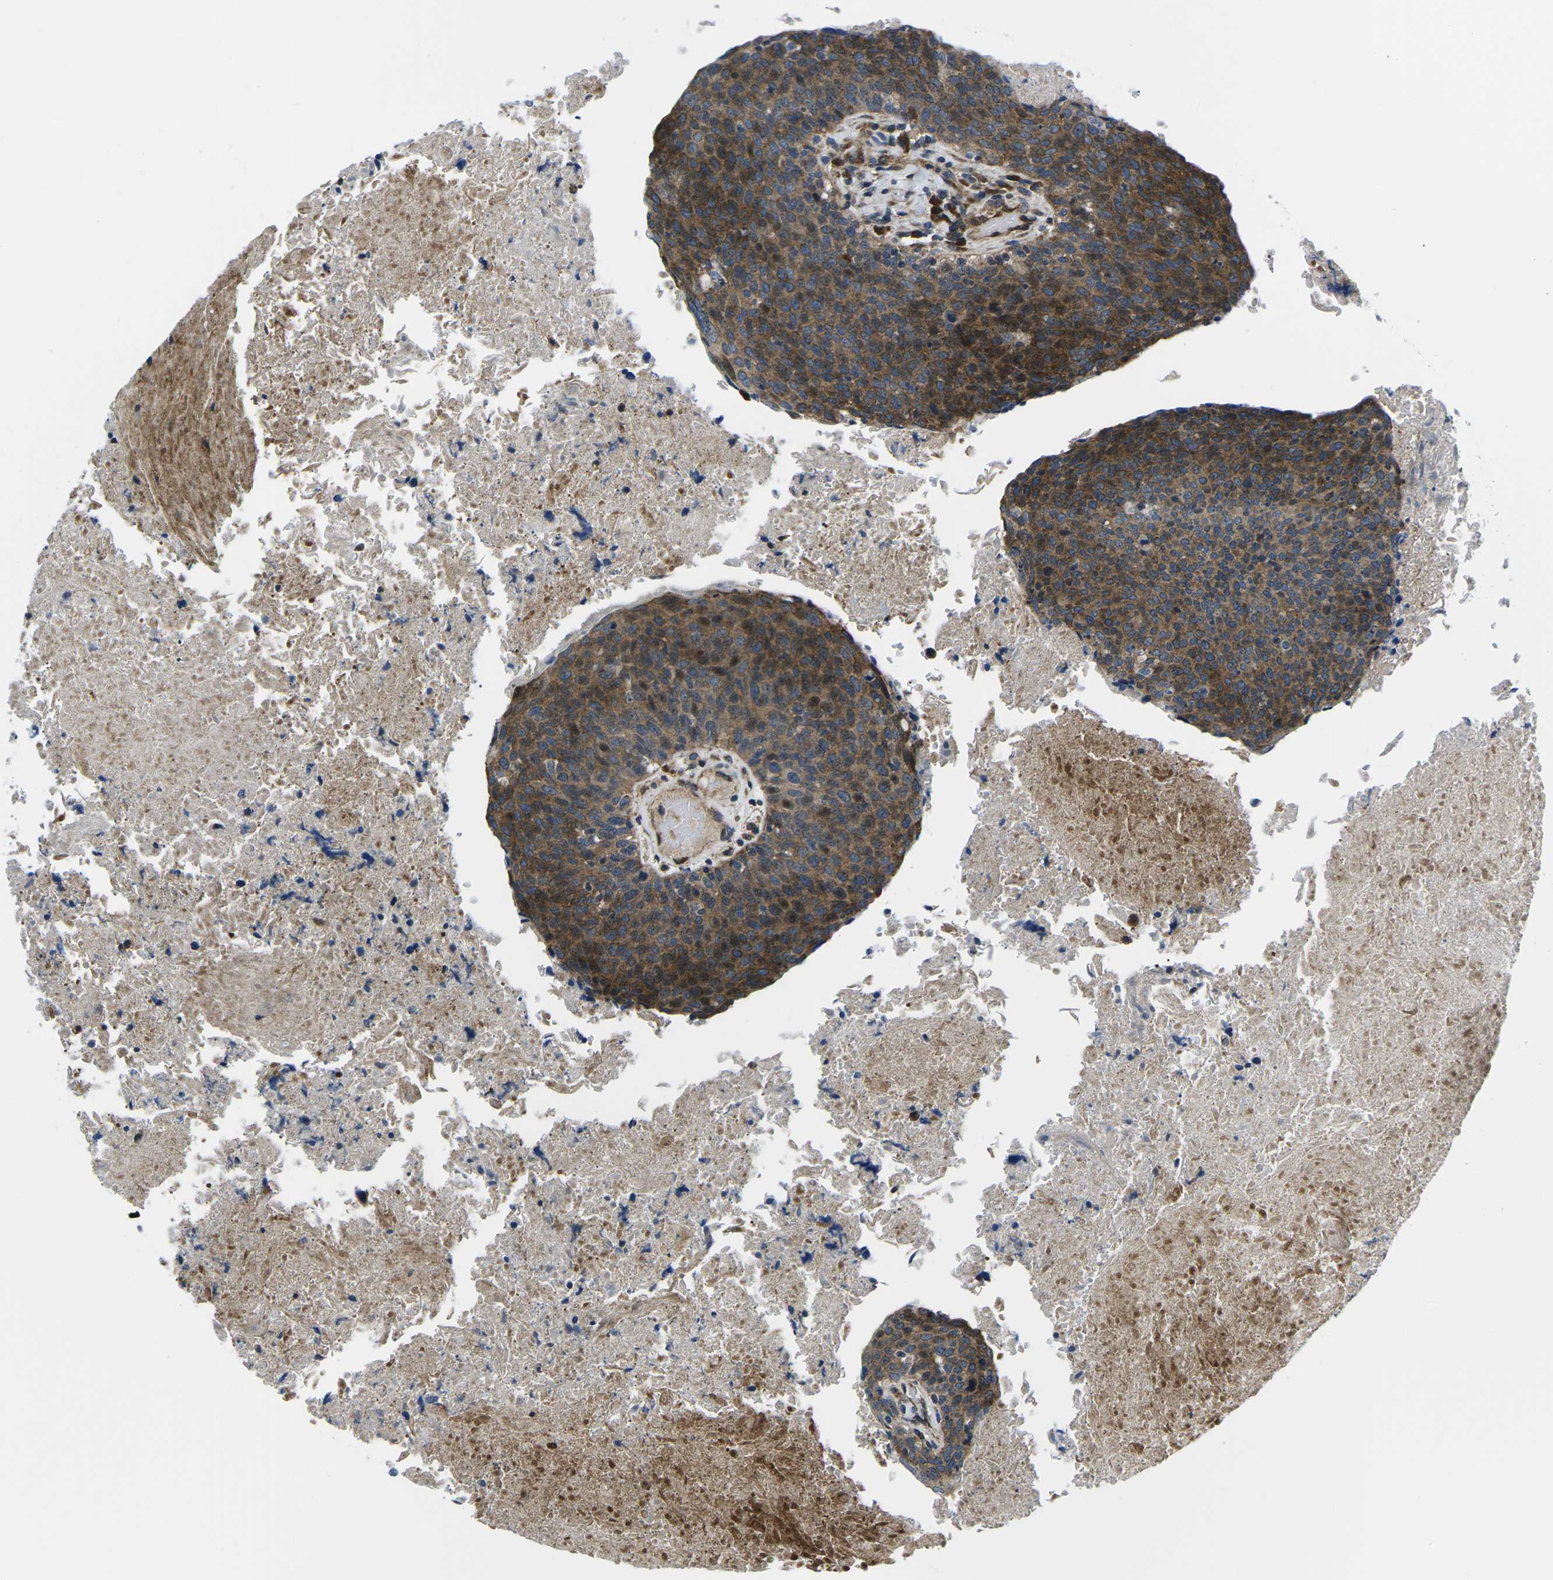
{"staining": {"intensity": "moderate", "quantity": ">75%", "location": "cytoplasmic/membranous,nuclear"}, "tissue": "head and neck cancer", "cell_type": "Tumor cells", "image_type": "cancer", "snomed": [{"axis": "morphology", "description": "Squamous cell carcinoma, NOS"}, {"axis": "morphology", "description": "Squamous cell carcinoma, metastatic, NOS"}, {"axis": "topography", "description": "Lymph node"}, {"axis": "topography", "description": "Head-Neck"}], "caption": "There is medium levels of moderate cytoplasmic/membranous and nuclear expression in tumor cells of squamous cell carcinoma (head and neck), as demonstrated by immunohistochemical staining (brown color).", "gene": "EIF4E", "patient": {"sex": "male", "age": 62}}